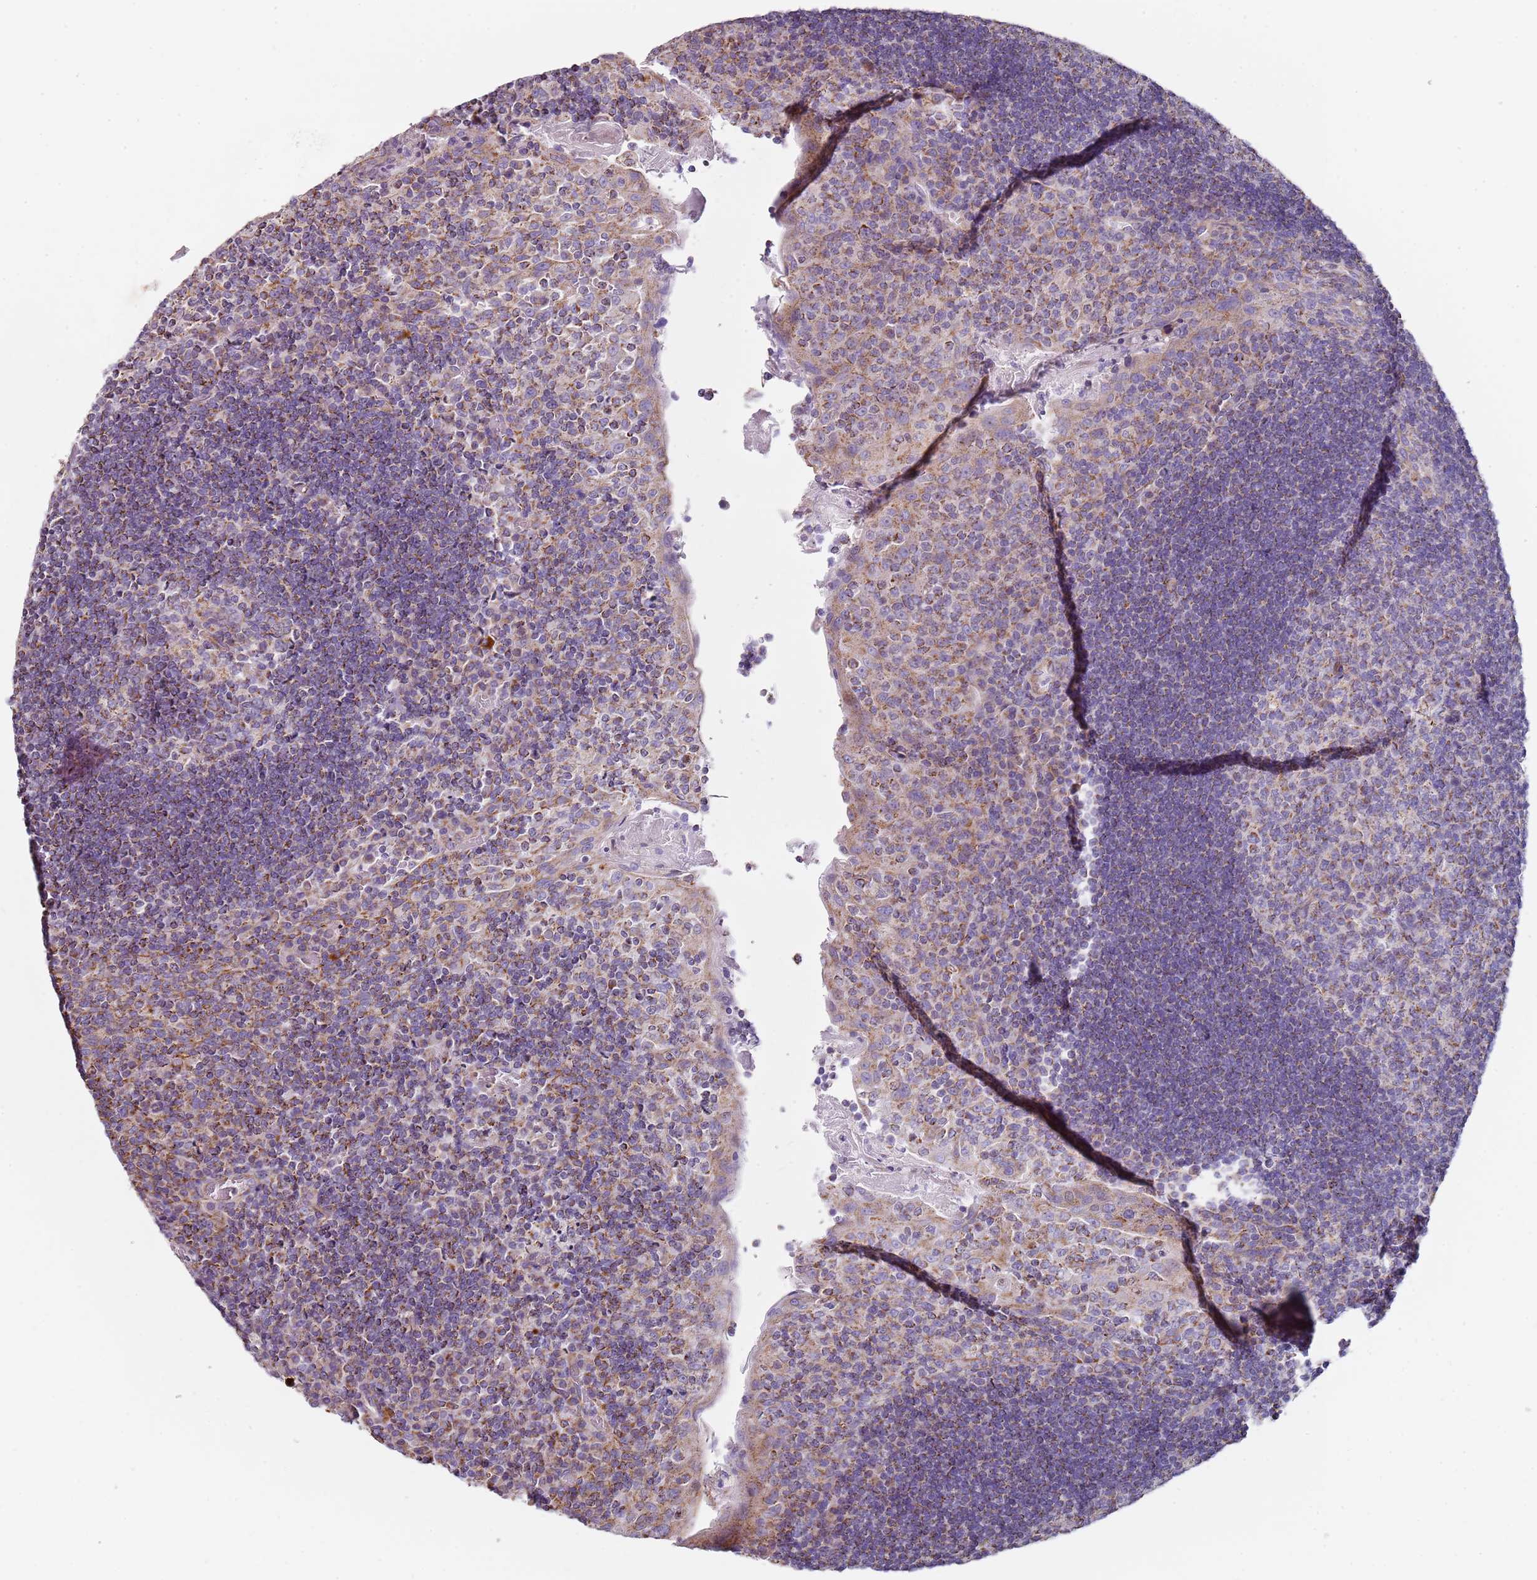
{"staining": {"intensity": "moderate", "quantity": ">75%", "location": "cytoplasmic/membranous"}, "tissue": "tonsil", "cell_type": "Germinal center cells", "image_type": "normal", "snomed": [{"axis": "morphology", "description": "Normal tissue, NOS"}, {"axis": "topography", "description": "Tonsil"}], "caption": "DAB immunohistochemical staining of unremarkable human tonsil displays moderate cytoplasmic/membranous protein positivity in approximately >75% of germinal center cells.", "gene": "ALS2", "patient": {"sex": "male", "age": 17}}